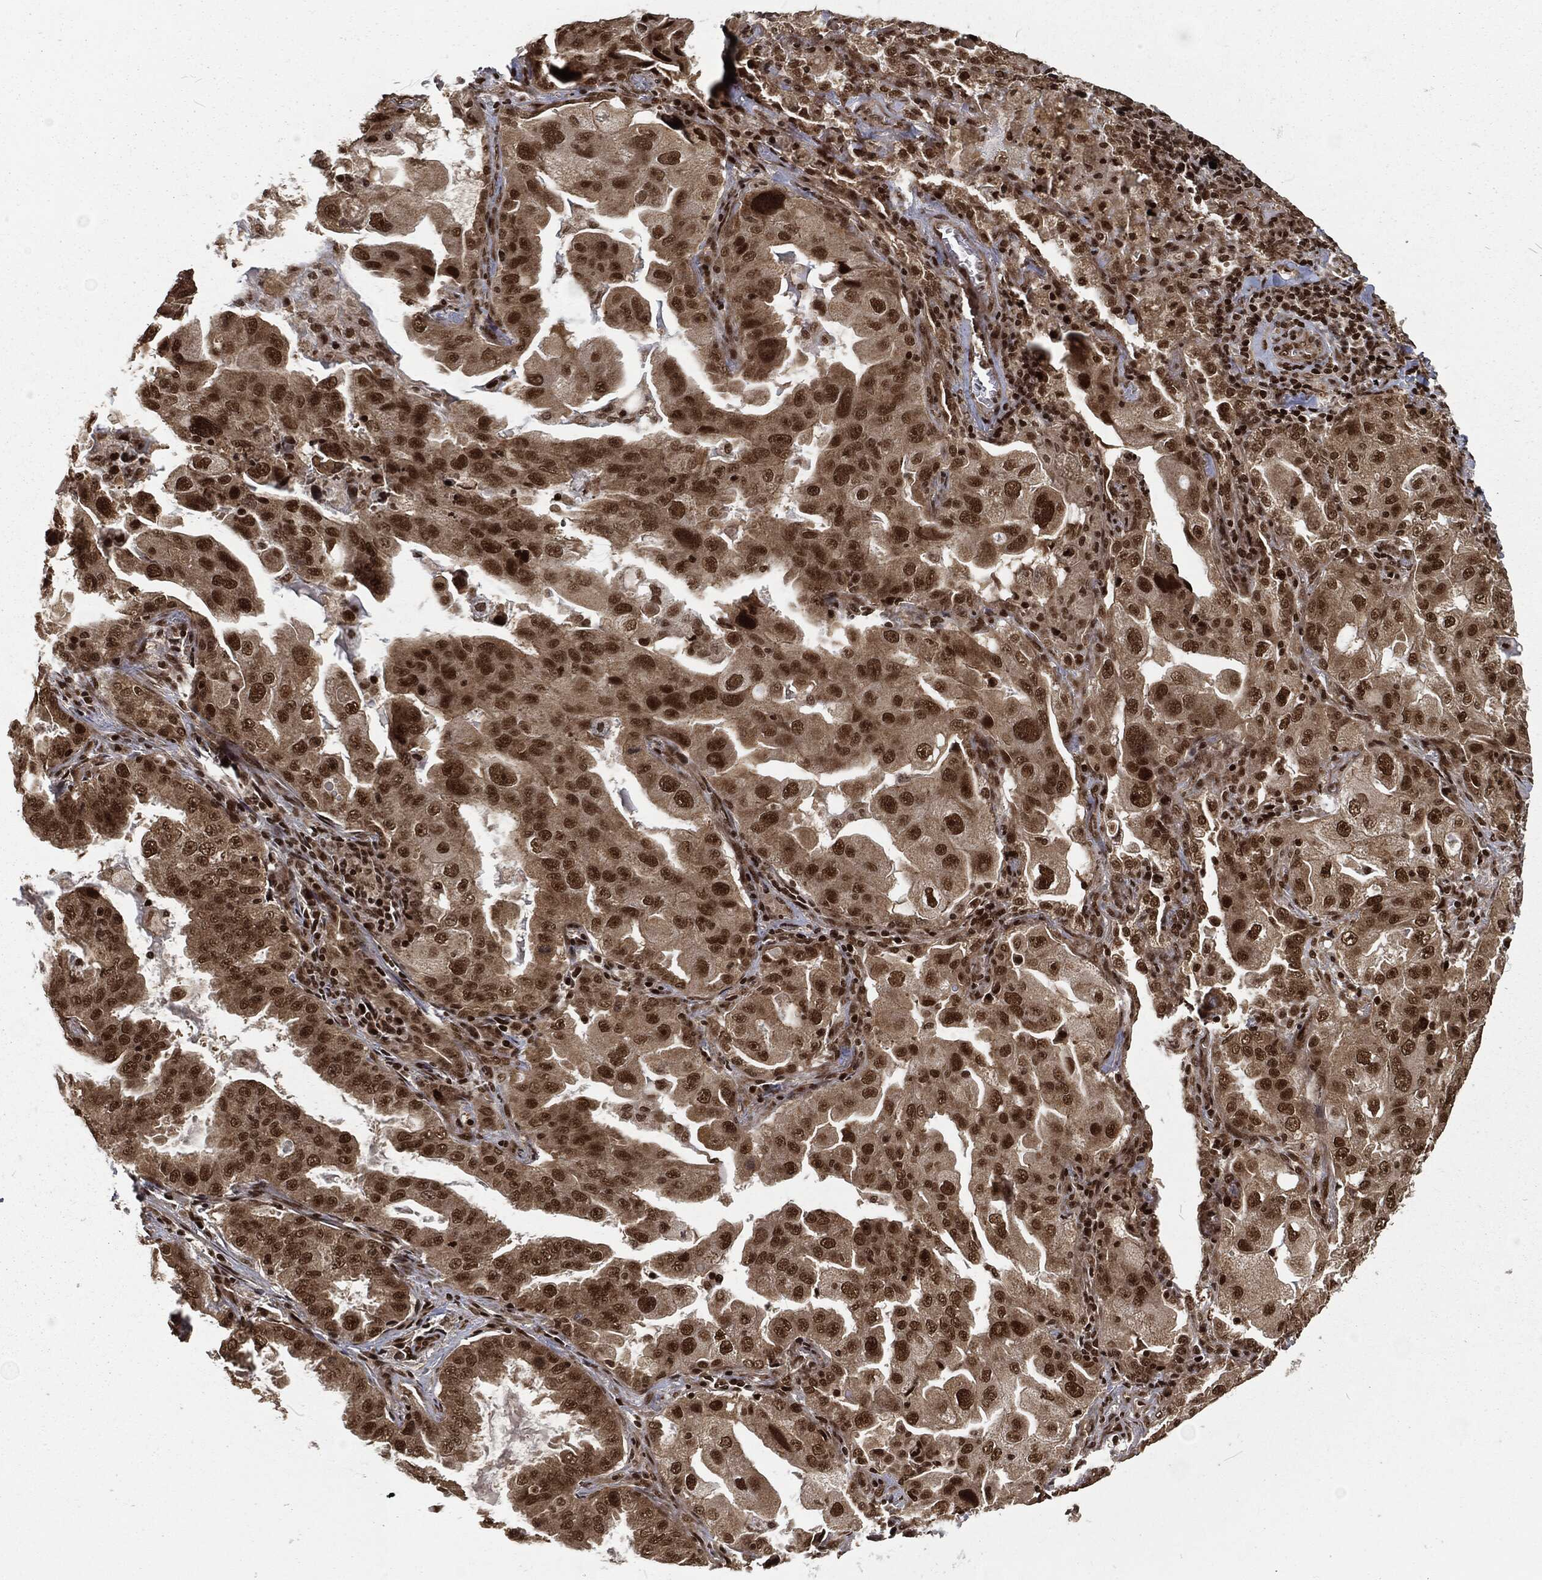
{"staining": {"intensity": "strong", "quantity": "25%-75%", "location": "nuclear"}, "tissue": "lung cancer", "cell_type": "Tumor cells", "image_type": "cancer", "snomed": [{"axis": "morphology", "description": "Adenocarcinoma, NOS"}, {"axis": "topography", "description": "Lung"}], "caption": "Protein analysis of lung cancer (adenocarcinoma) tissue demonstrates strong nuclear staining in approximately 25%-75% of tumor cells.", "gene": "NGRN", "patient": {"sex": "female", "age": 61}}